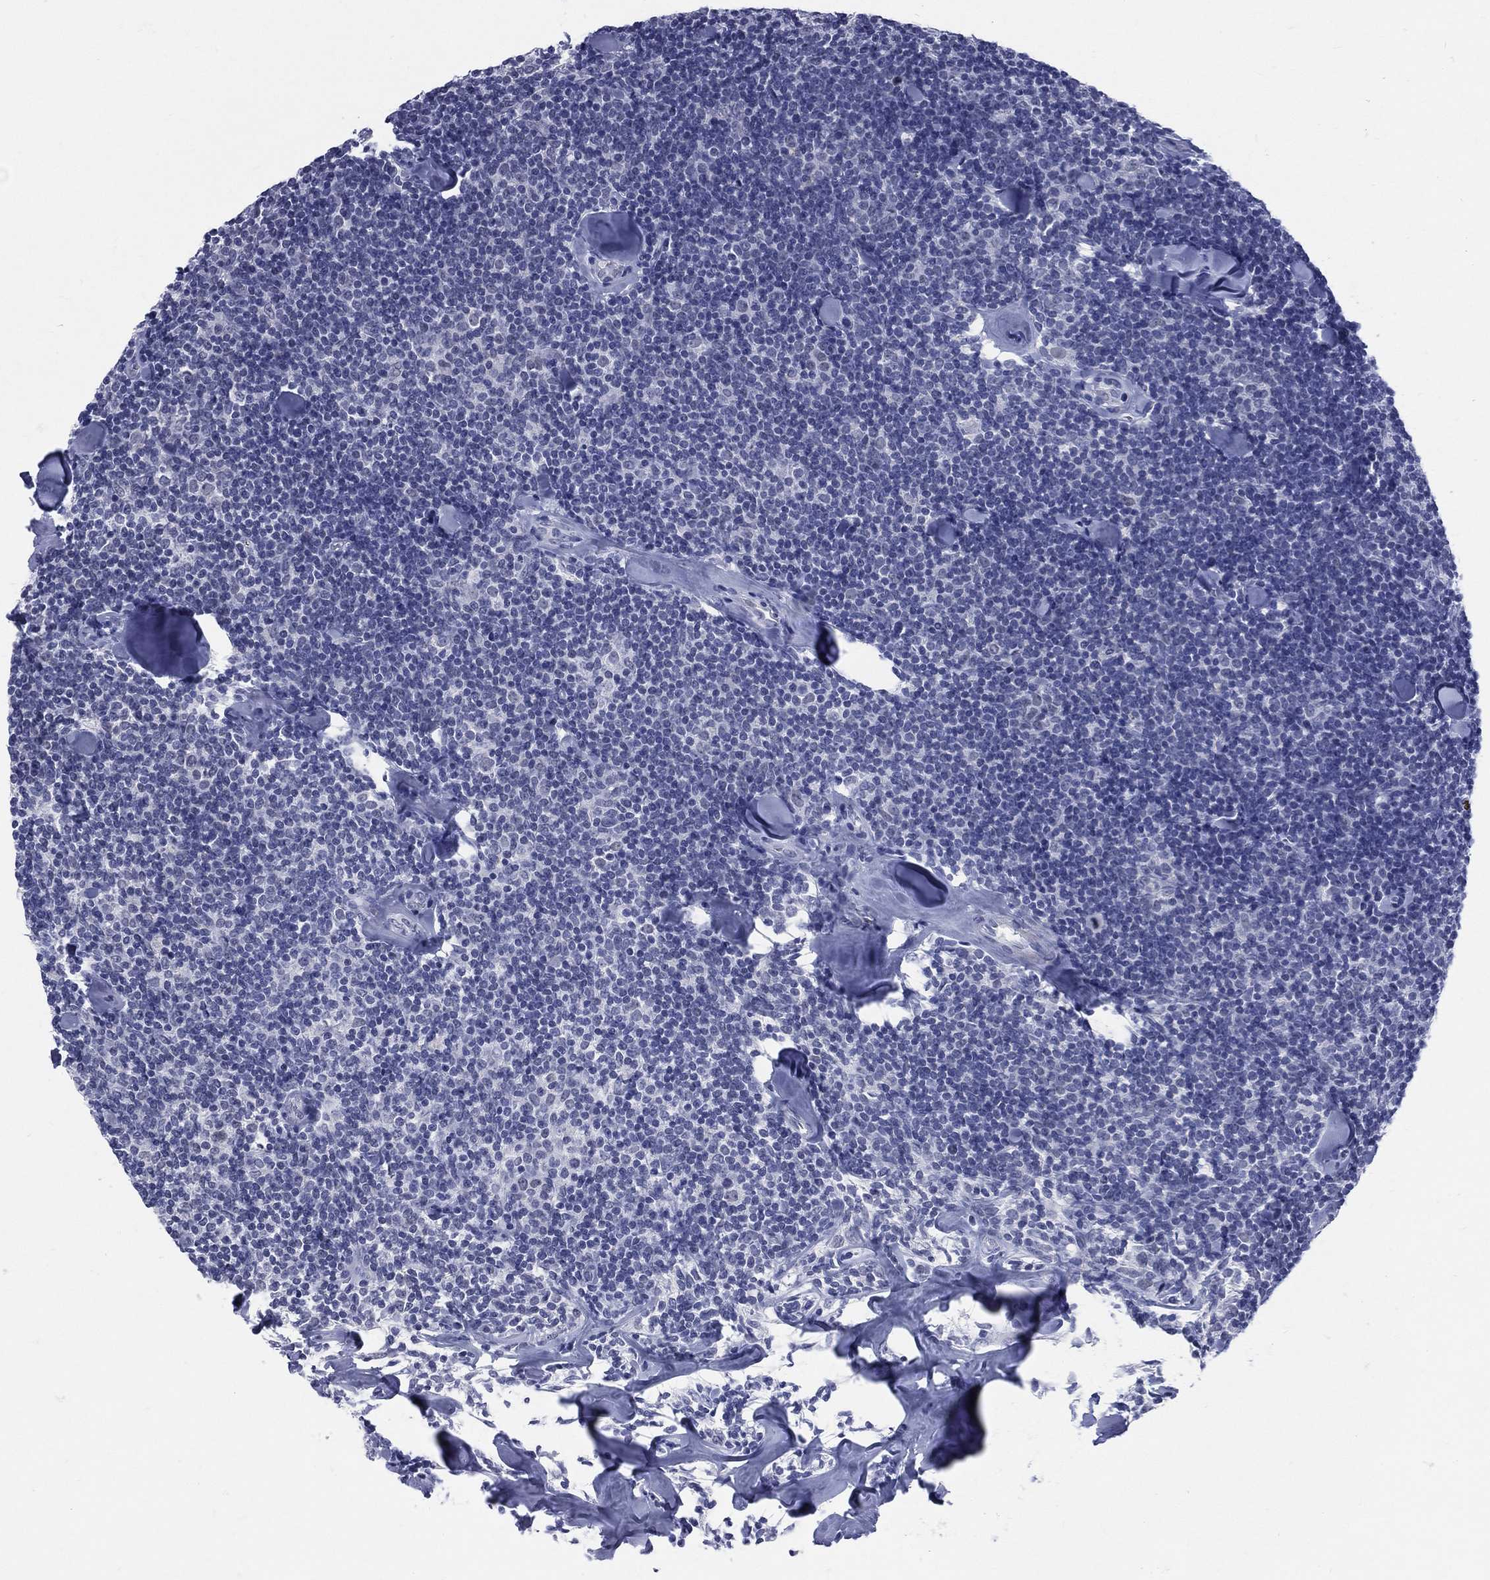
{"staining": {"intensity": "negative", "quantity": "none", "location": "none"}, "tissue": "lymphoma", "cell_type": "Tumor cells", "image_type": "cancer", "snomed": [{"axis": "morphology", "description": "Malignant lymphoma, non-Hodgkin's type, Low grade"}, {"axis": "topography", "description": "Lymph node"}], "caption": "Immunohistochemistry (IHC) of lymphoma shows no staining in tumor cells.", "gene": "MLLT10", "patient": {"sex": "female", "age": 56}}